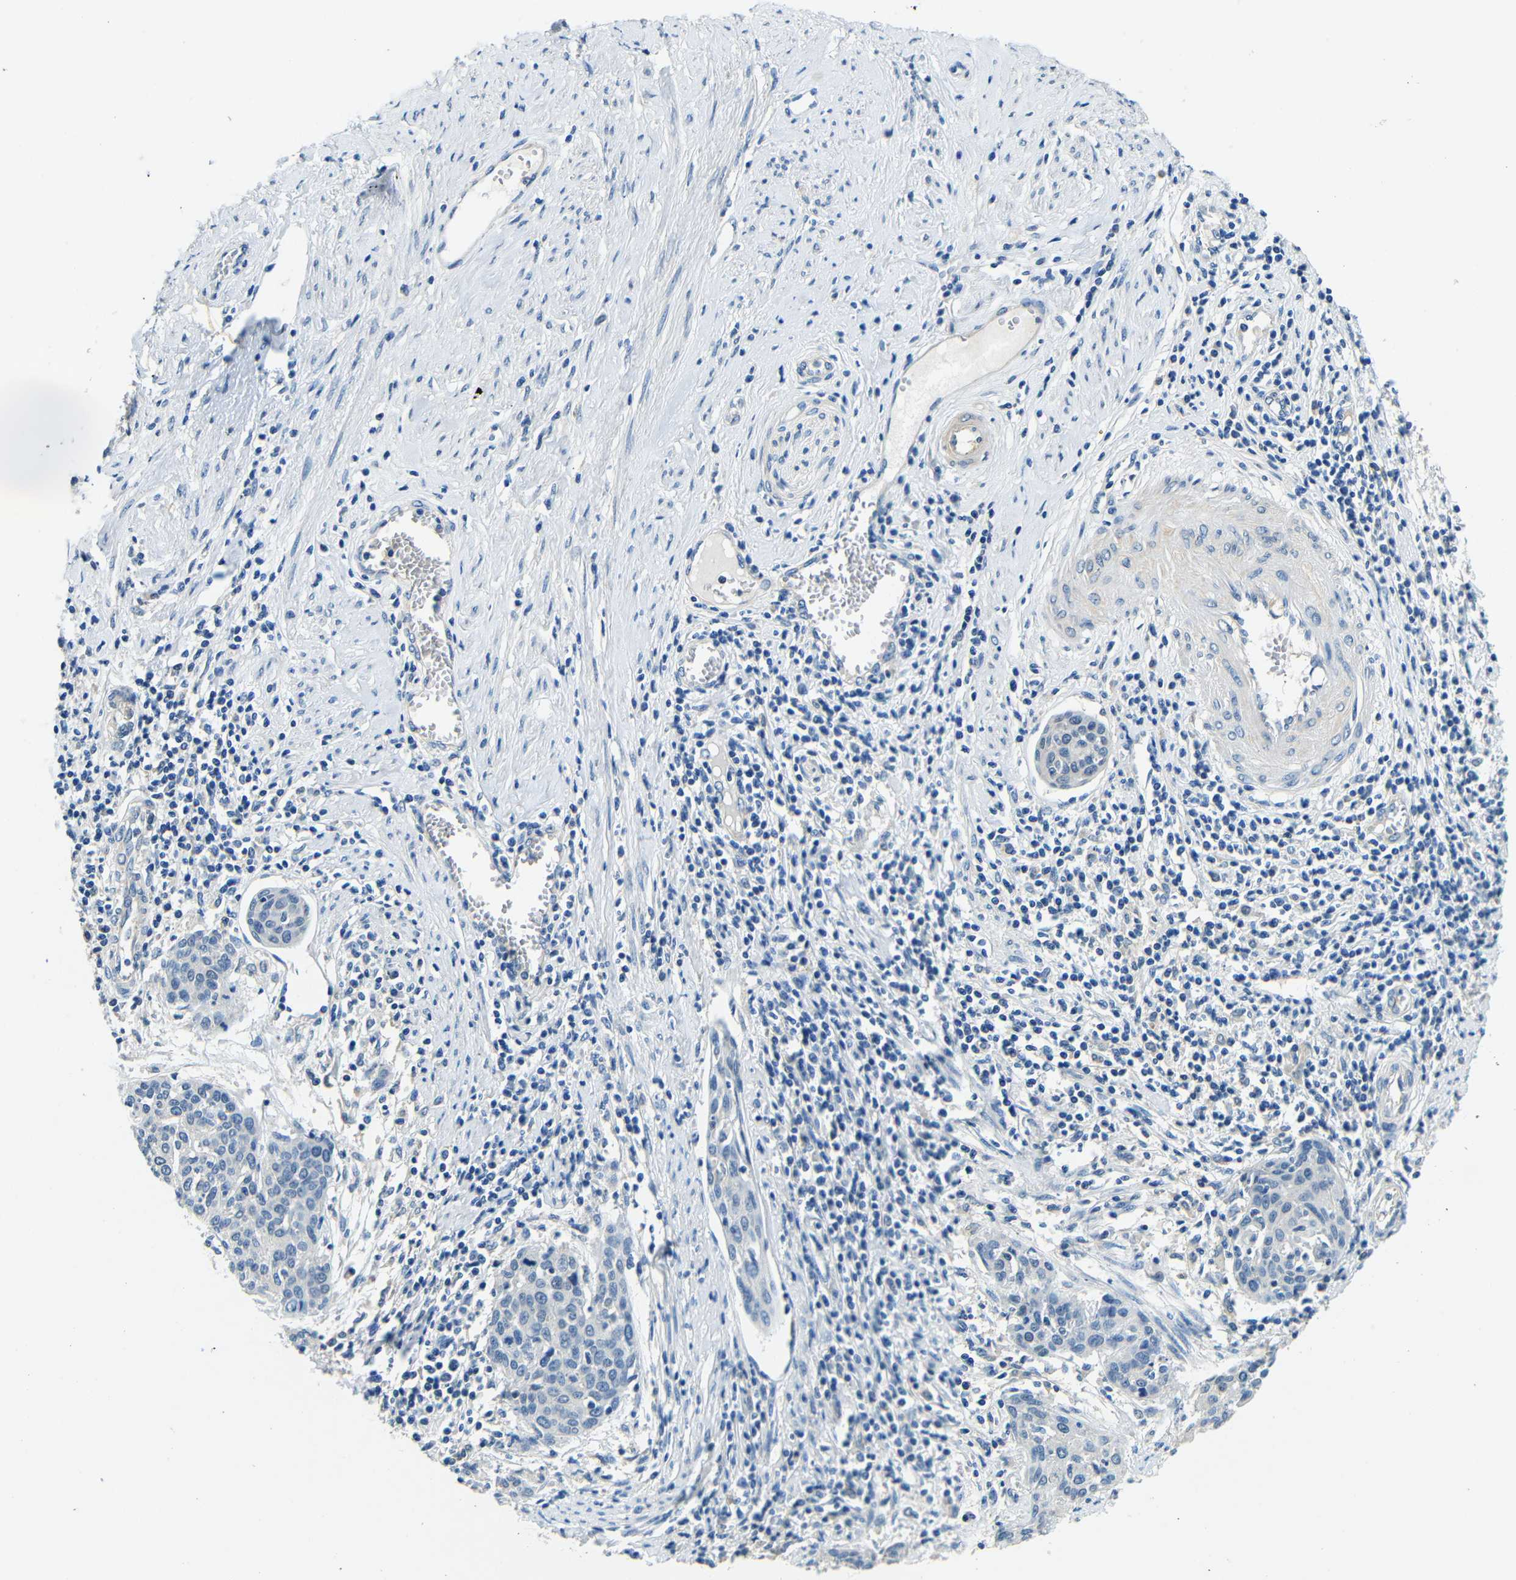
{"staining": {"intensity": "negative", "quantity": "none", "location": "none"}, "tissue": "cervical cancer", "cell_type": "Tumor cells", "image_type": "cancer", "snomed": [{"axis": "morphology", "description": "Squamous cell carcinoma, NOS"}, {"axis": "topography", "description": "Cervix"}], "caption": "This is an immunohistochemistry (IHC) photomicrograph of human squamous cell carcinoma (cervical). There is no positivity in tumor cells.", "gene": "ADAP1", "patient": {"sex": "female", "age": 38}}